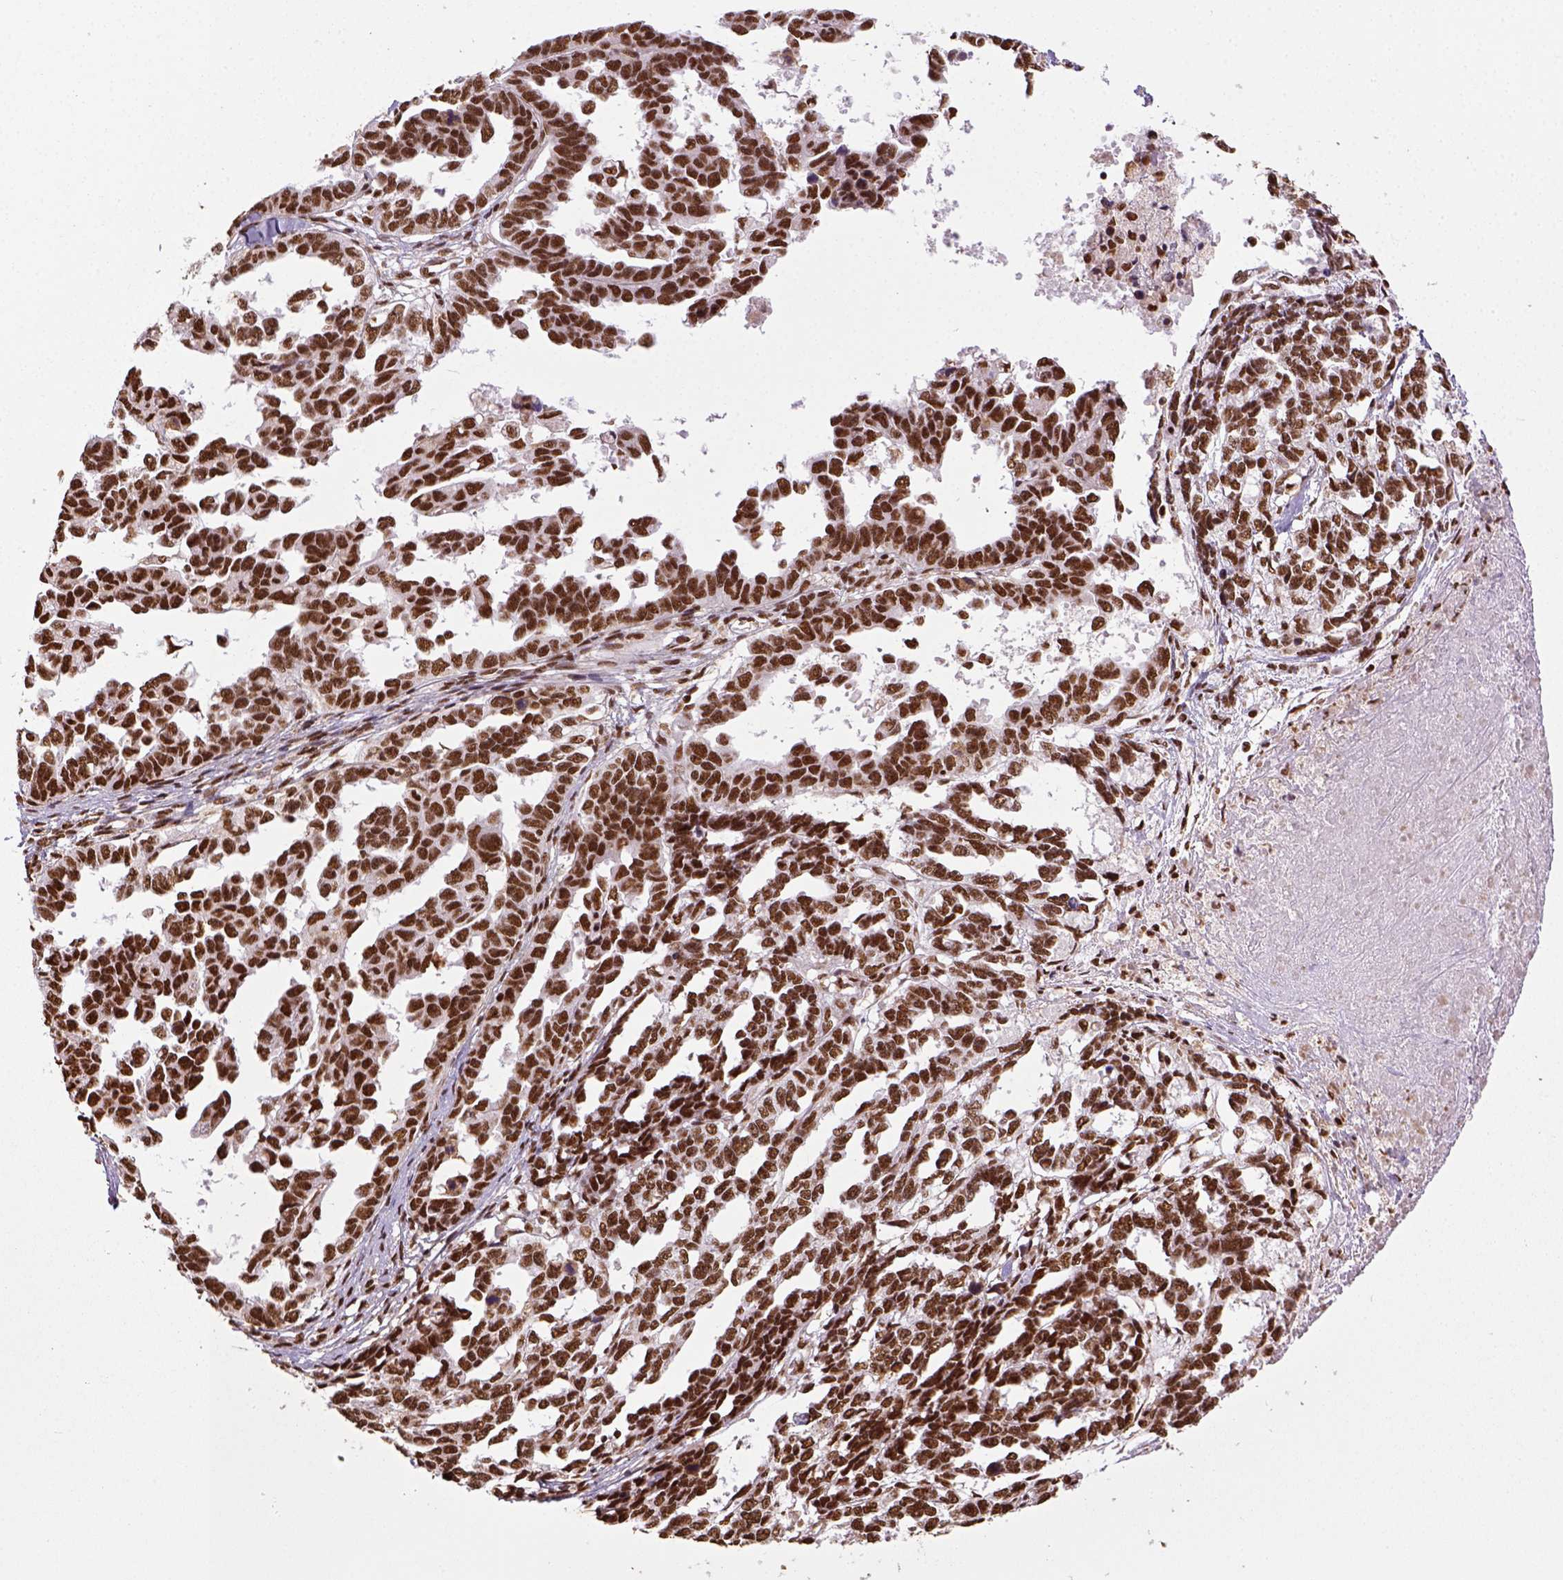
{"staining": {"intensity": "strong", "quantity": ">75%", "location": "nuclear"}, "tissue": "ovarian cancer", "cell_type": "Tumor cells", "image_type": "cancer", "snomed": [{"axis": "morphology", "description": "Cystadenocarcinoma, serous, NOS"}, {"axis": "topography", "description": "Ovary"}], "caption": "Ovarian cancer (serous cystadenocarcinoma) stained for a protein (brown) exhibits strong nuclear positive expression in about >75% of tumor cells.", "gene": "CCAR1", "patient": {"sex": "female", "age": 69}}